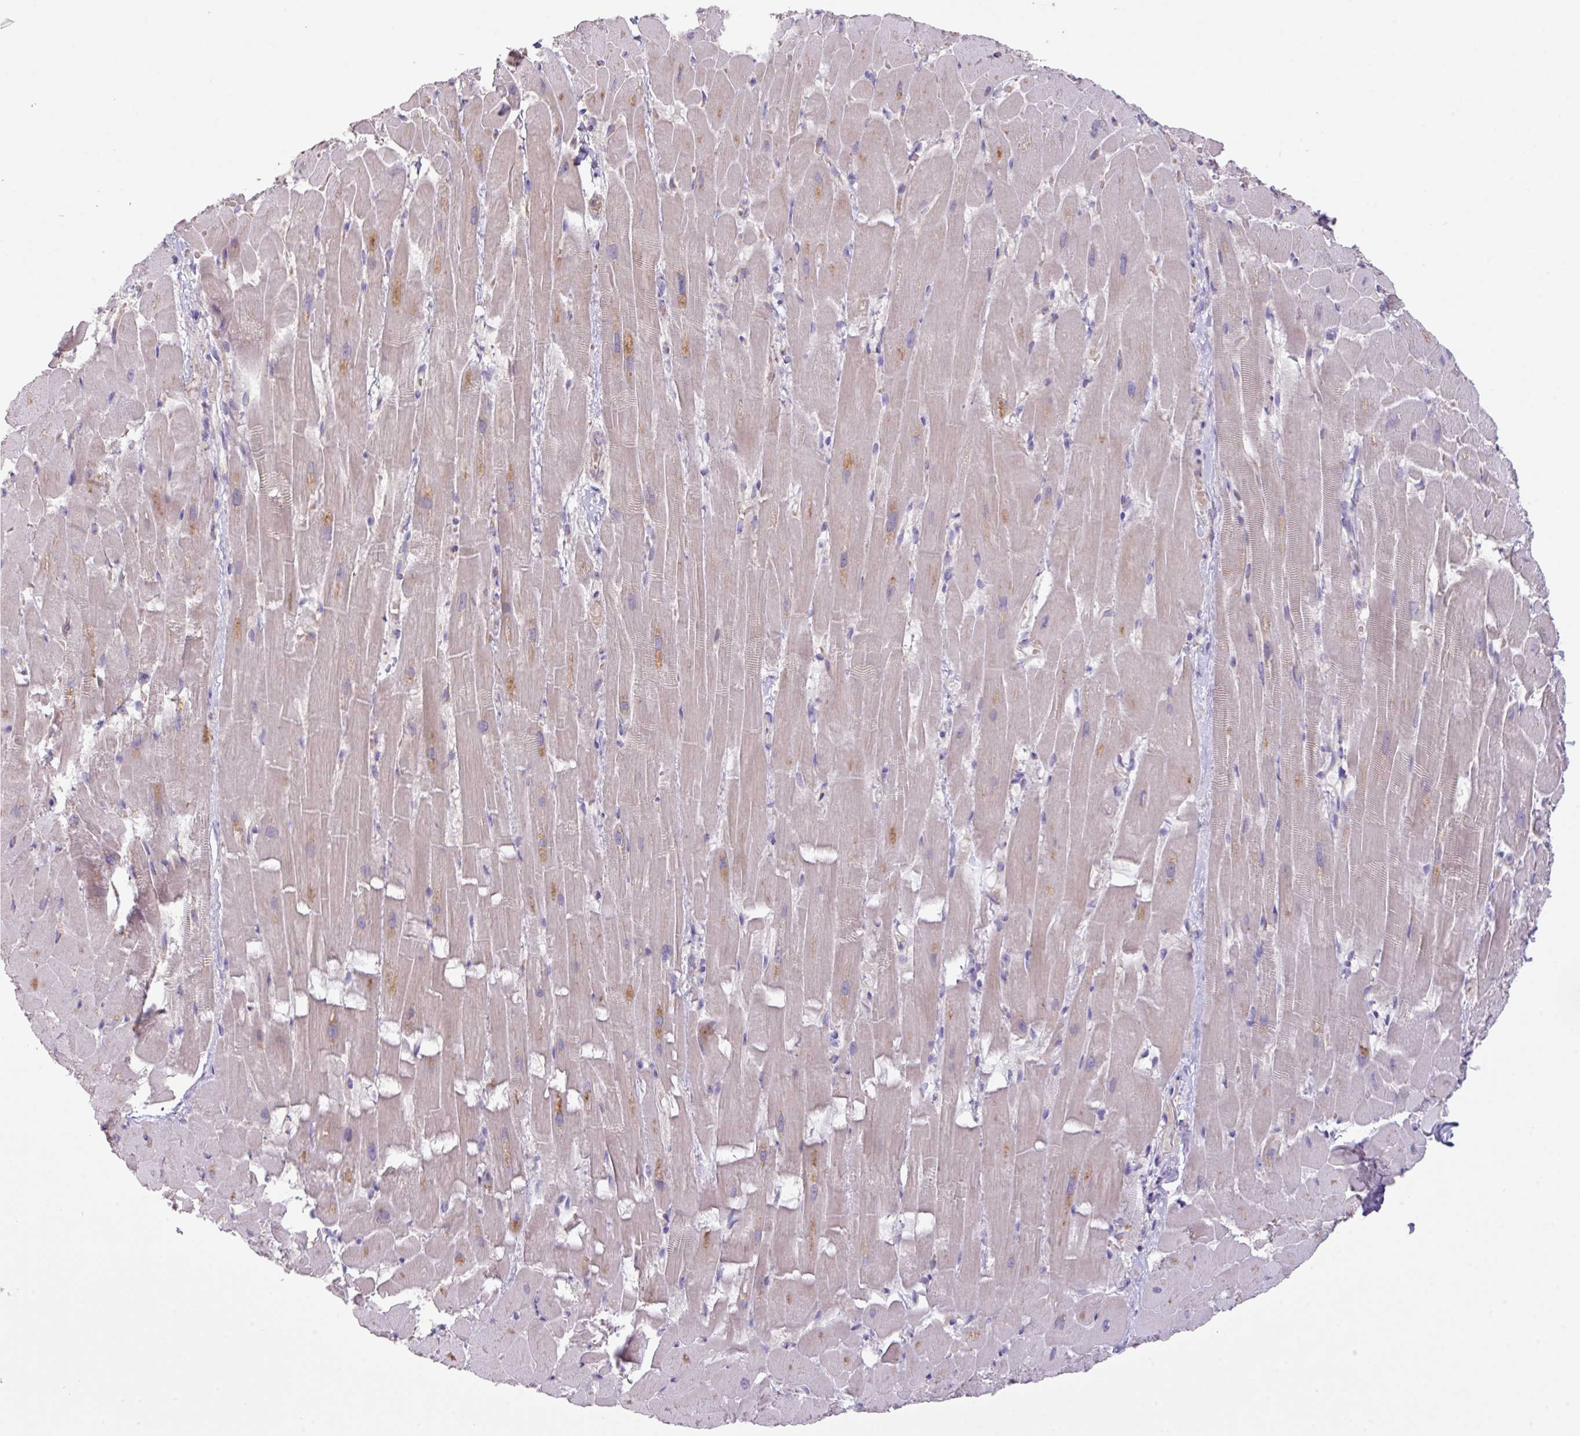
{"staining": {"intensity": "moderate", "quantity": "<25%", "location": "cytoplasmic/membranous"}, "tissue": "heart muscle", "cell_type": "Cardiomyocytes", "image_type": "normal", "snomed": [{"axis": "morphology", "description": "Normal tissue, NOS"}, {"axis": "topography", "description": "Heart"}], "caption": "Heart muscle stained for a protein (brown) exhibits moderate cytoplasmic/membranous positive staining in approximately <25% of cardiomyocytes.", "gene": "PRADC1", "patient": {"sex": "male", "age": 37}}